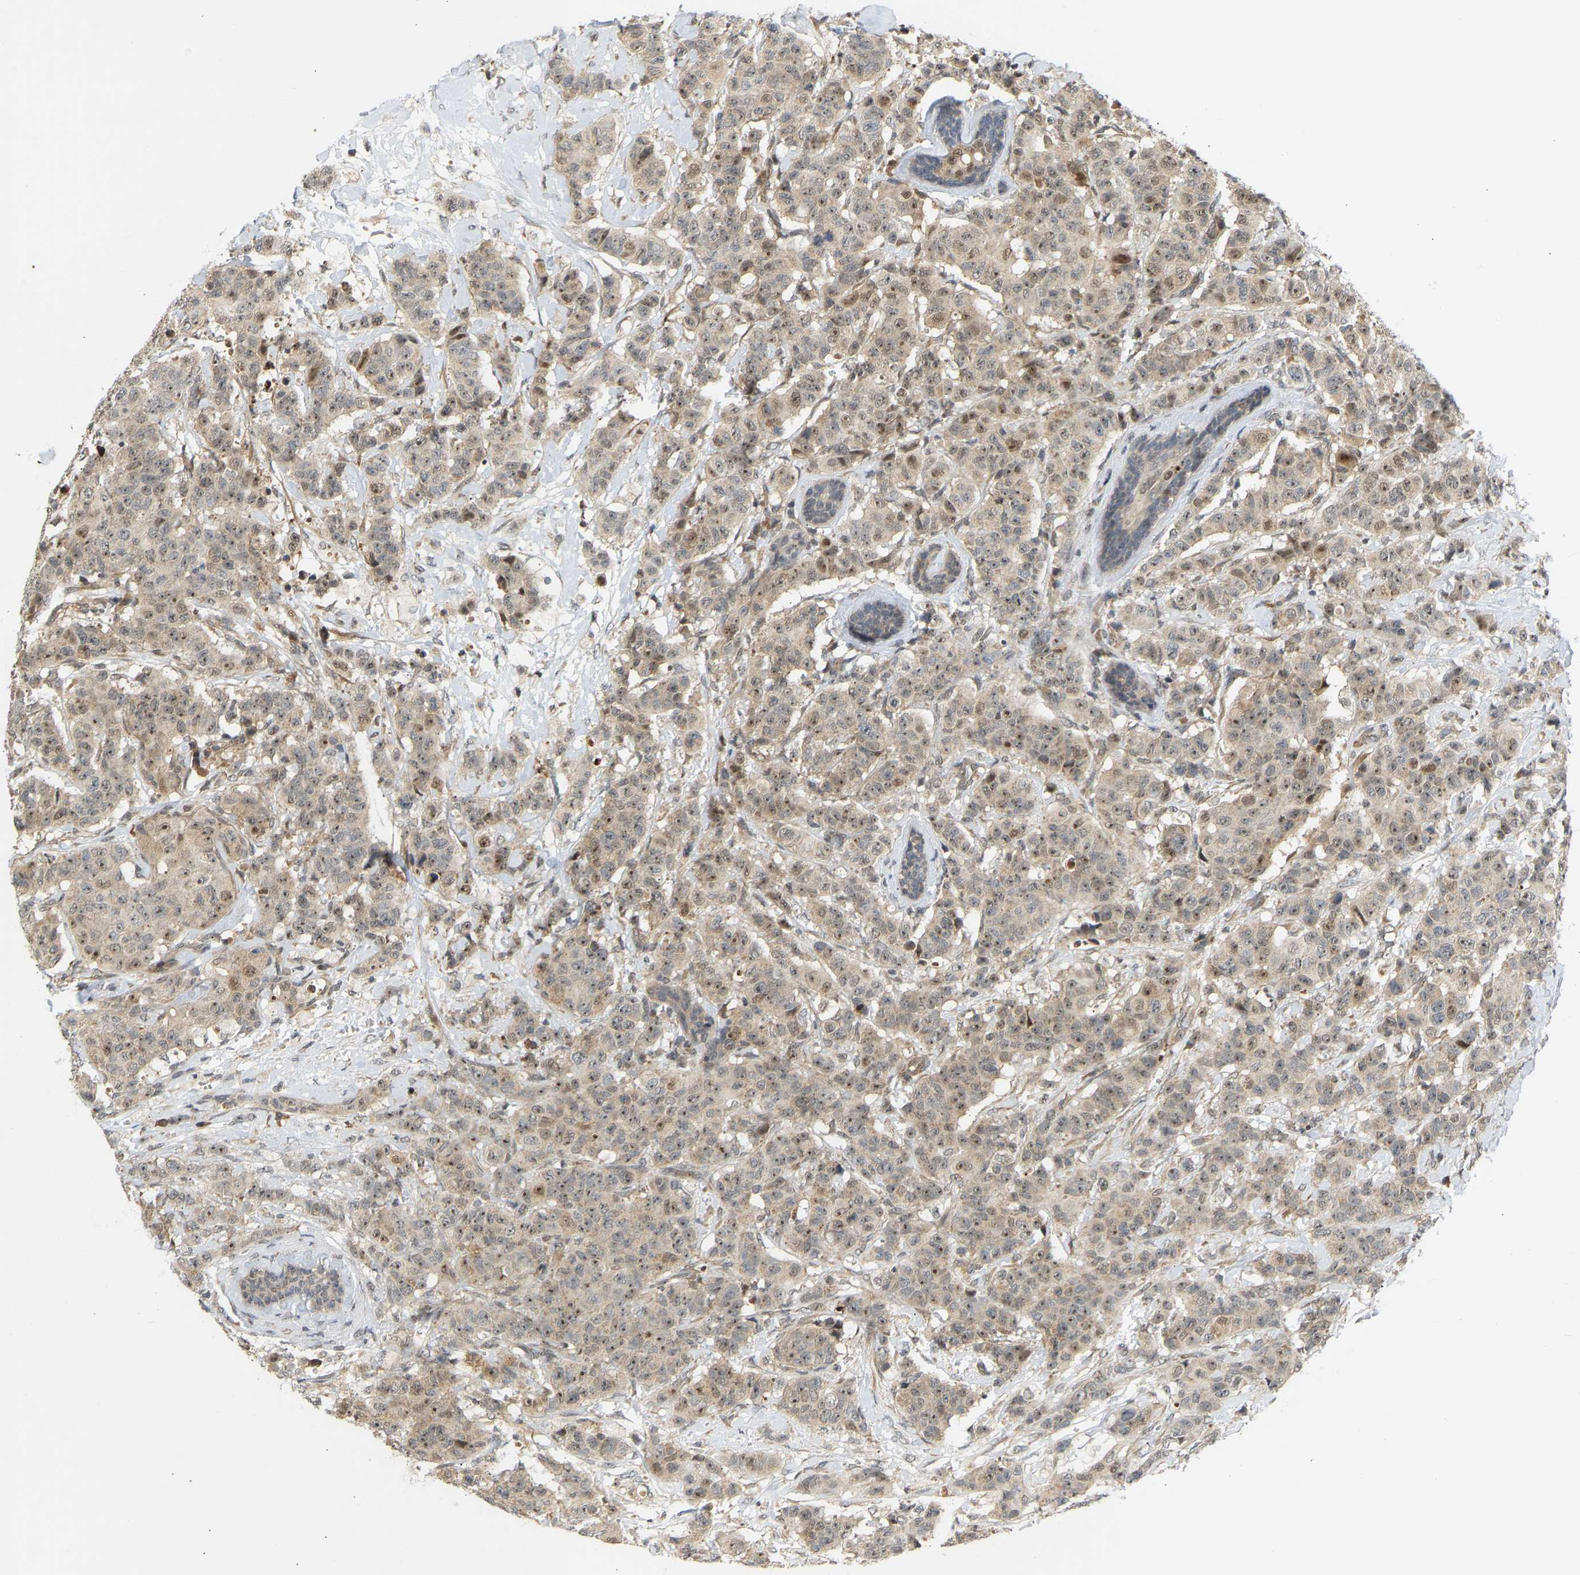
{"staining": {"intensity": "moderate", "quantity": ">75%", "location": "cytoplasmic/membranous,nuclear"}, "tissue": "breast cancer", "cell_type": "Tumor cells", "image_type": "cancer", "snomed": [{"axis": "morphology", "description": "Normal tissue, NOS"}, {"axis": "morphology", "description": "Duct carcinoma"}, {"axis": "topography", "description": "Breast"}], "caption": "There is medium levels of moderate cytoplasmic/membranous and nuclear staining in tumor cells of breast cancer (infiltrating ductal carcinoma), as demonstrated by immunohistochemical staining (brown color).", "gene": "BAG1", "patient": {"sex": "female", "age": 40}}